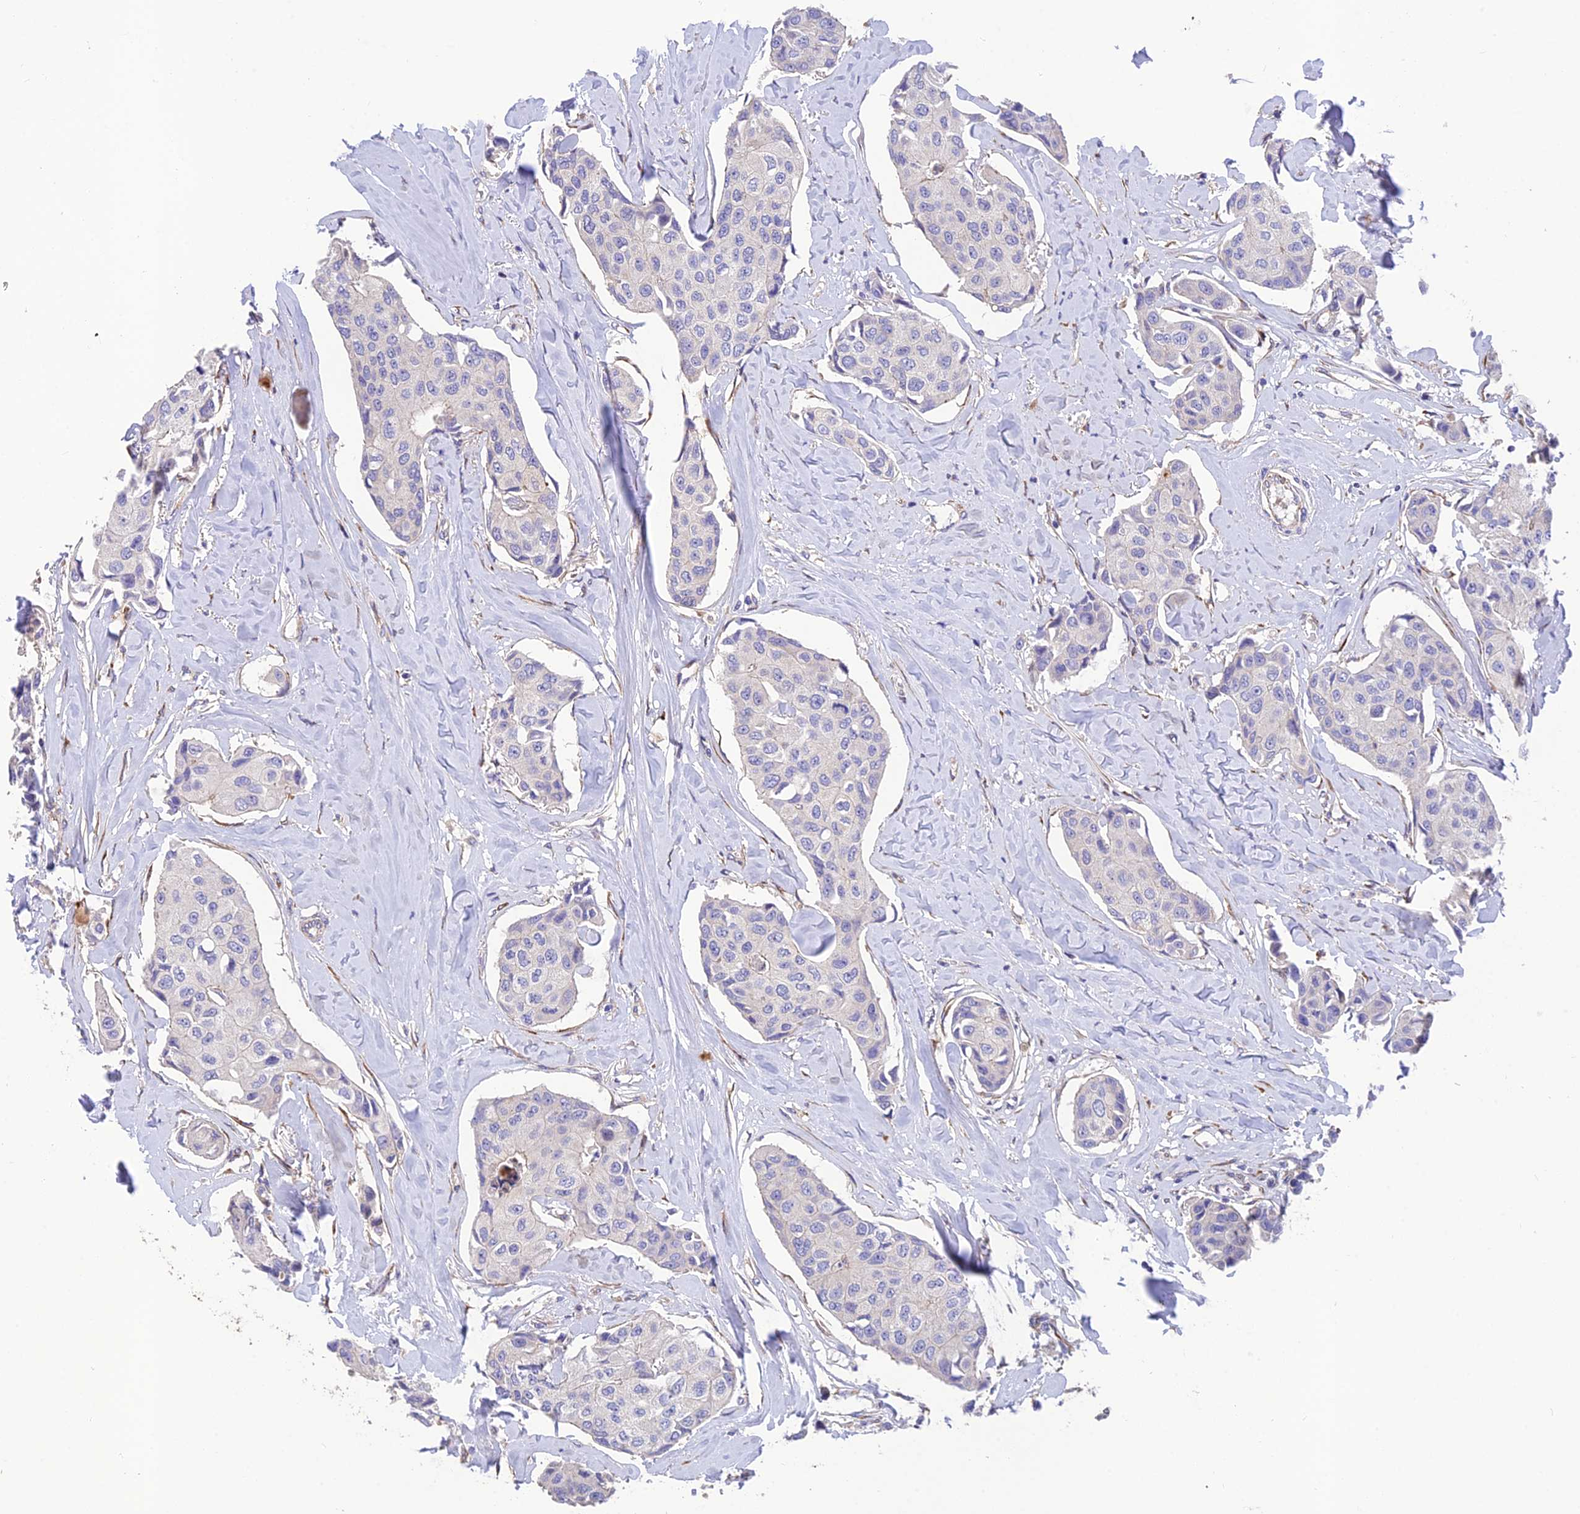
{"staining": {"intensity": "negative", "quantity": "none", "location": "none"}, "tissue": "breast cancer", "cell_type": "Tumor cells", "image_type": "cancer", "snomed": [{"axis": "morphology", "description": "Duct carcinoma"}, {"axis": "topography", "description": "Breast"}], "caption": "Immunohistochemical staining of breast intraductal carcinoma shows no significant positivity in tumor cells. Nuclei are stained in blue.", "gene": "CPSF4L", "patient": {"sex": "female", "age": 80}}